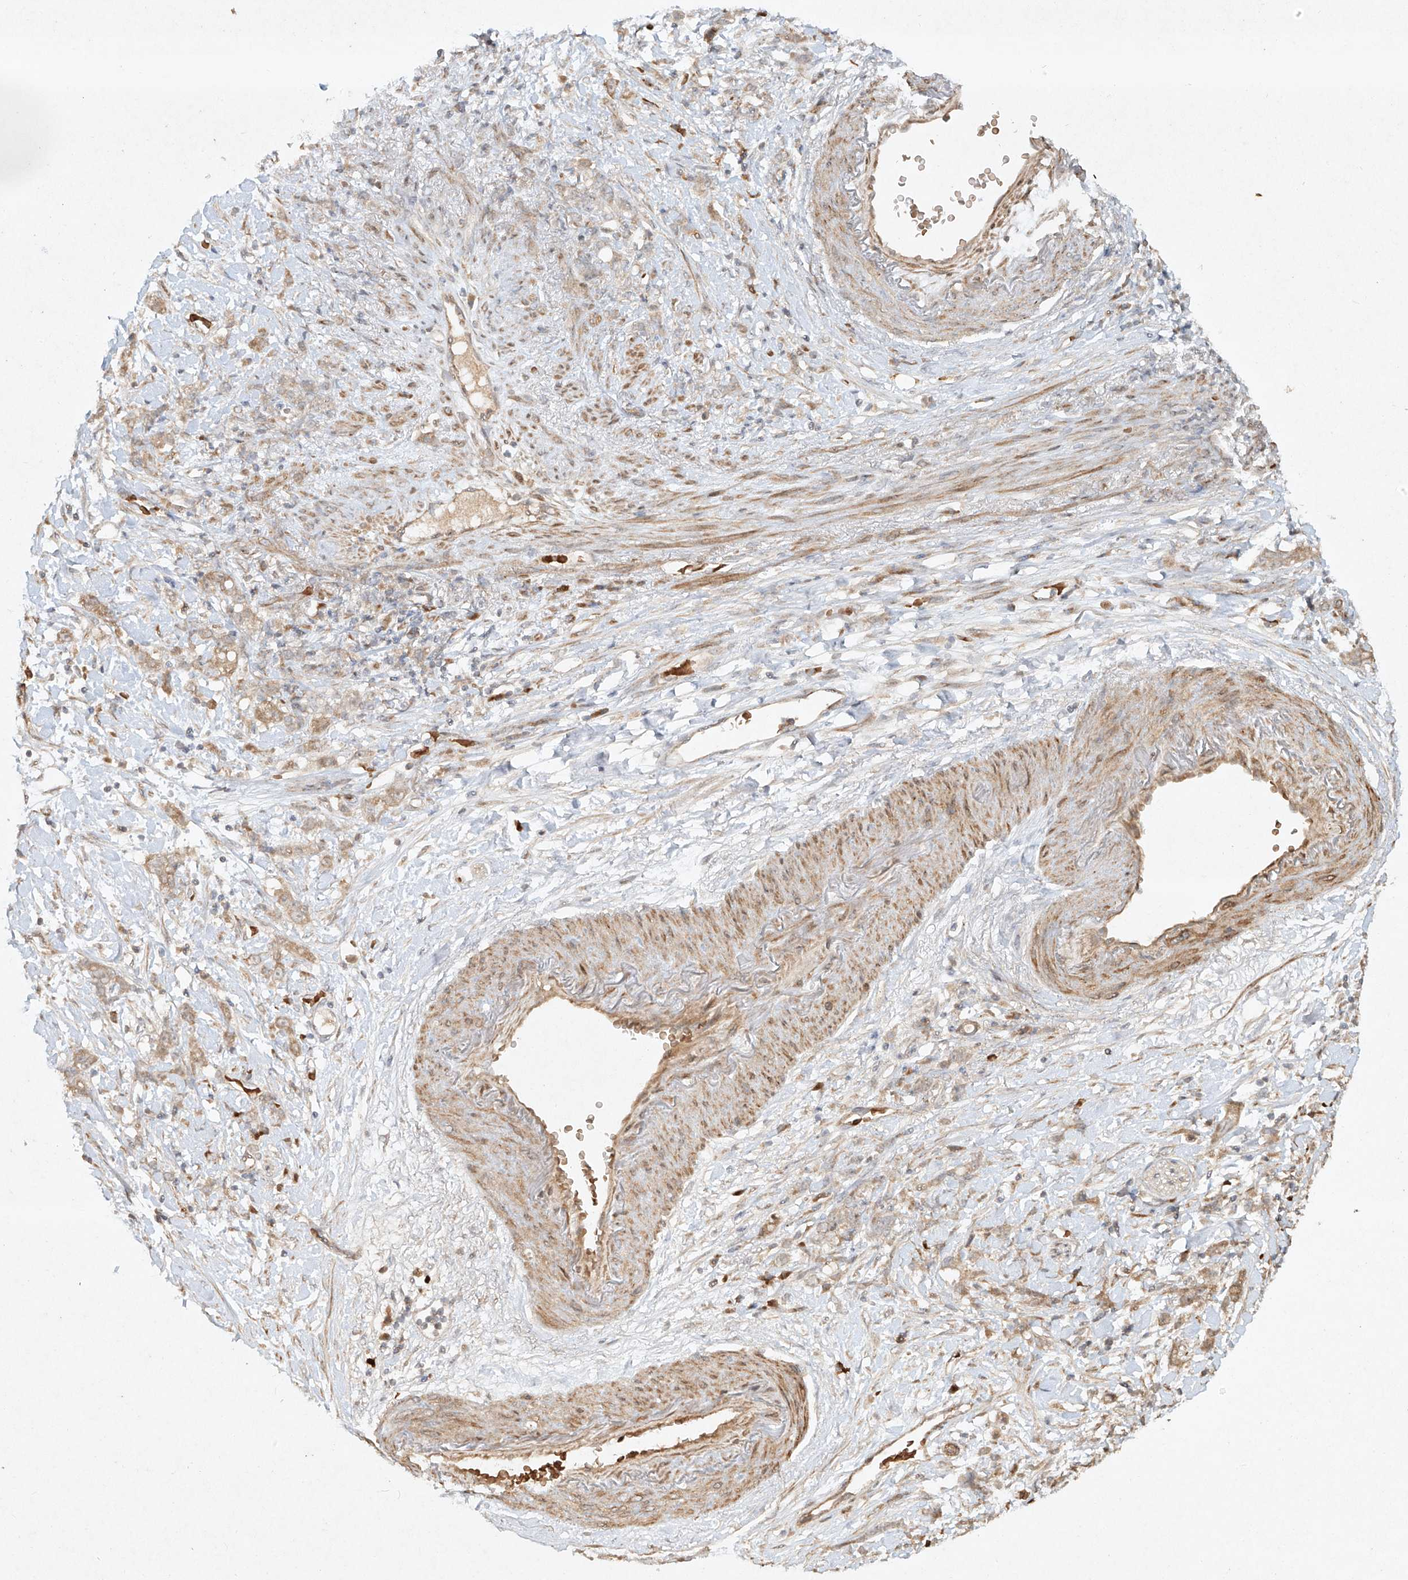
{"staining": {"intensity": "weak", "quantity": "25%-75%", "location": "cytoplasmic/membranous"}, "tissue": "stomach cancer", "cell_type": "Tumor cells", "image_type": "cancer", "snomed": [{"axis": "morphology", "description": "Adenocarcinoma, NOS"}, {"axis": "topography", "description": "Stomach, lower"}], "caption": "There is low levels of weak cytoplasmic/membranous staining in tumor cells of stomach cancer, as demonstrated by immunohistochemical staining (brown color).", "gene": "CYYR1", "patient": {"sex": "male", "age": 88}}